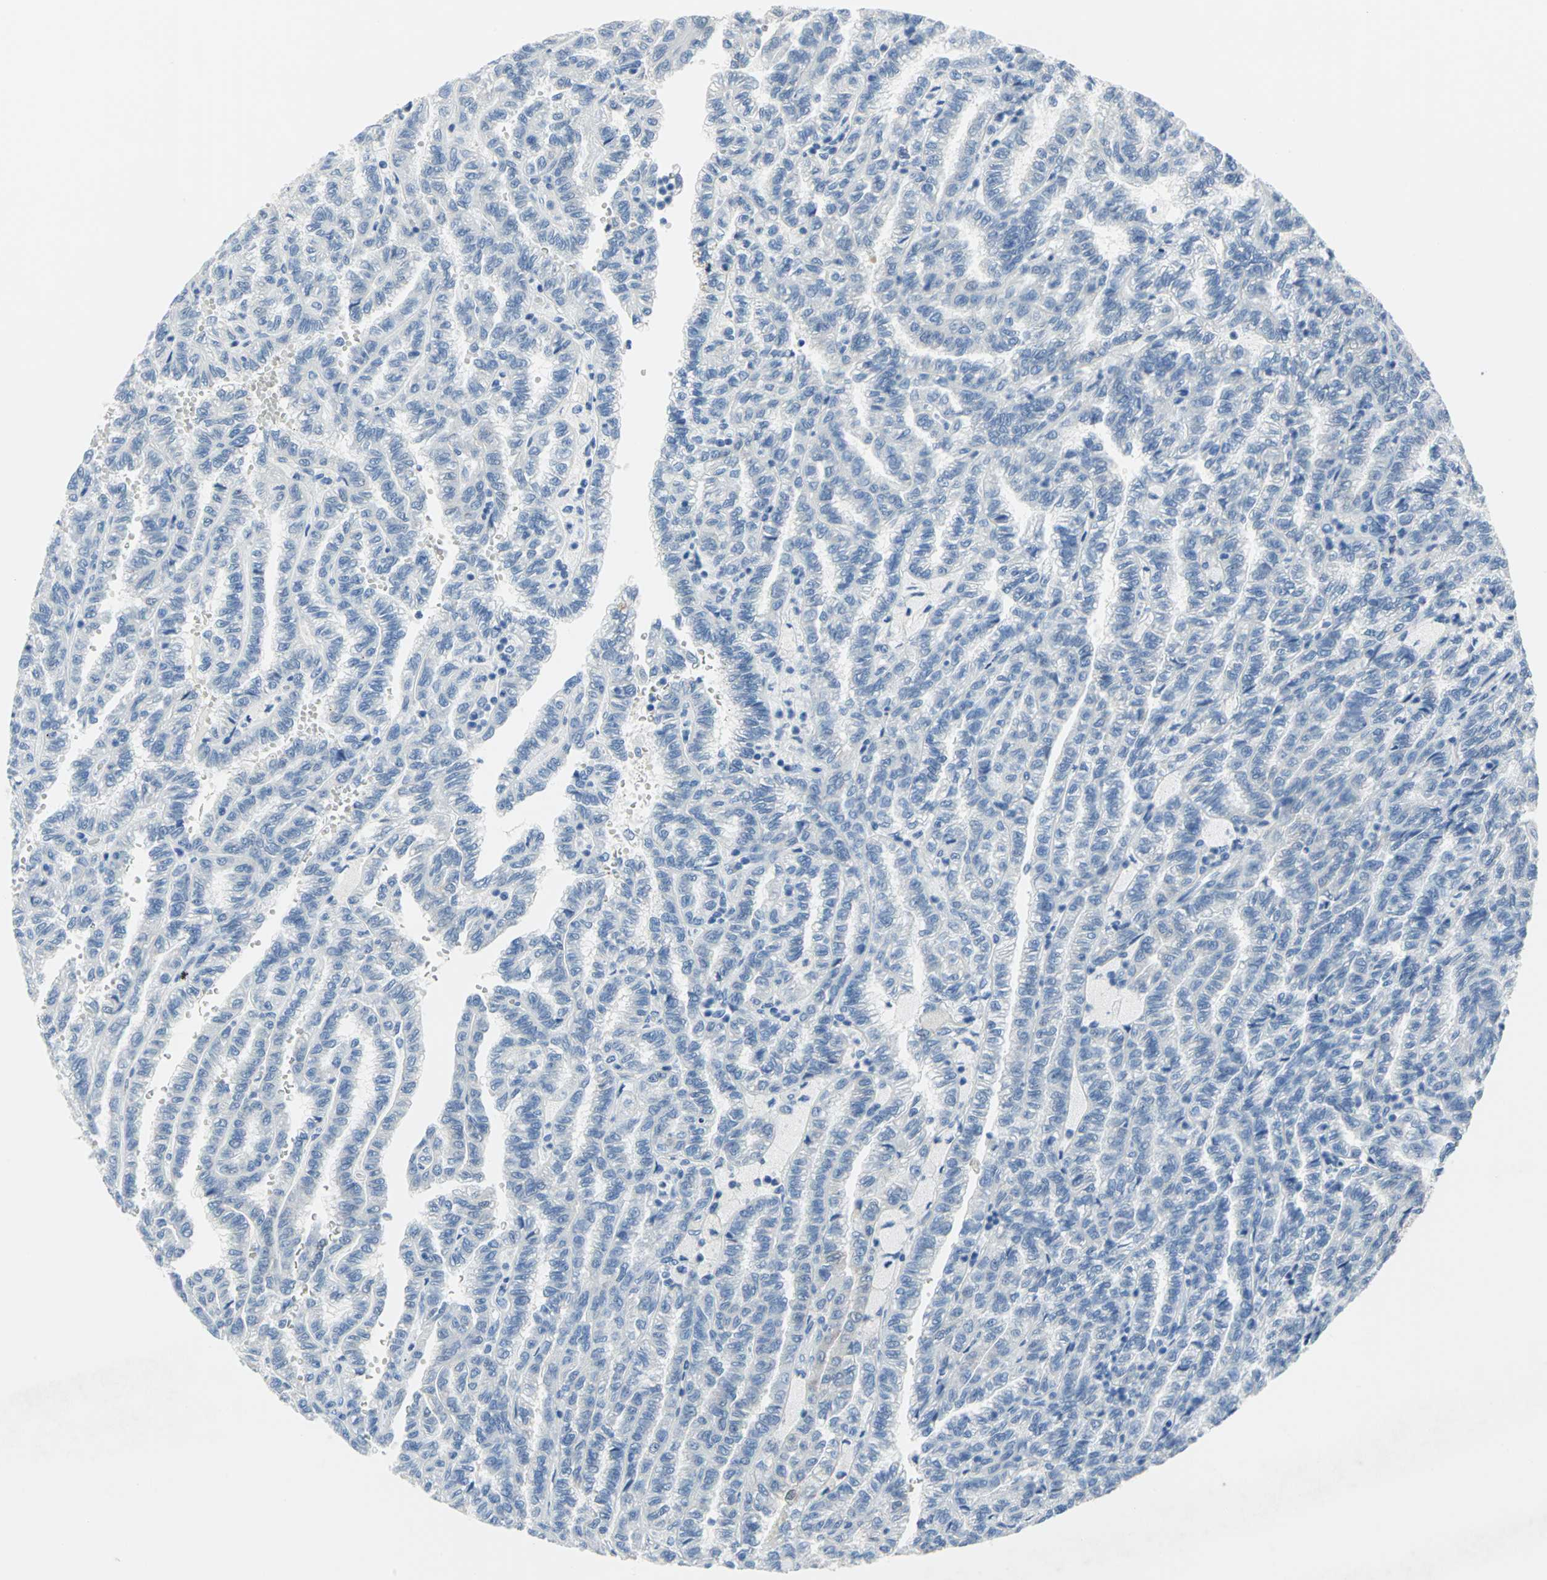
{"staining": {"intensity": "negative", "quantity": "none", "location": "none"}, "tissue": "renal cancer", "cell_type": "Tumor cells", "image_type": "cancer", "snomed": [{"axis": "morphology", "description": "Inflammation, NOS"}, {"axis": "morphology", "description": "Adenocarcinoma, NOS"}, {"axis": "topography", "description": "Kidney"}], "caption": "Image shows no significant protein positivity in tumor cells of renal adenocarcinoma. (DAB immunohistochemistry visualized using brightfield microscopy, high magnification).", "gene": "SFN", "patient": {"sex": "male", "age": 68}}